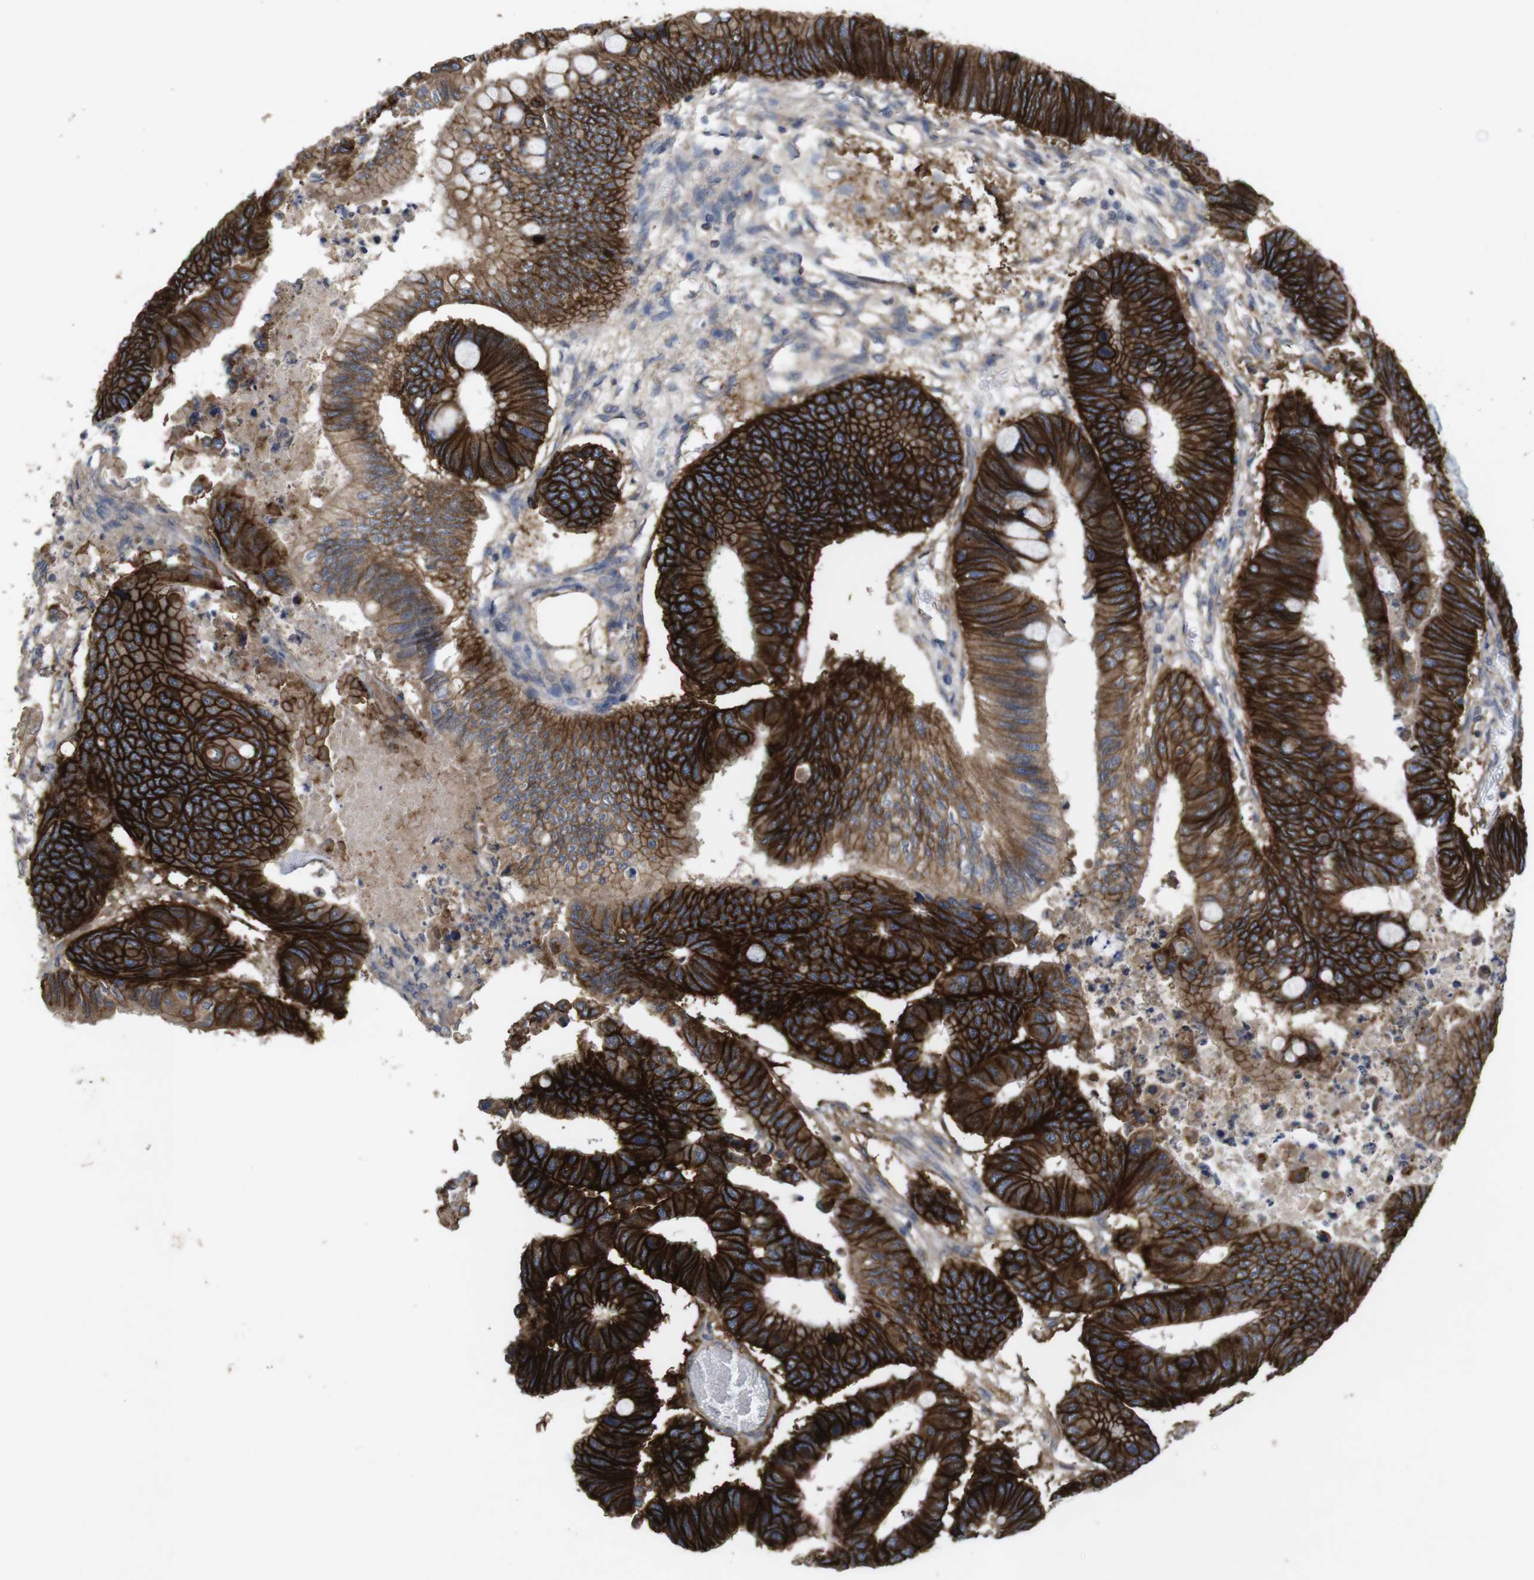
{"staining": {"intensity": "strong", "quantity": ">75%", "location": "cytoplasmic/membranous"}, "tissue": "colorectal cancer", "cell_type": "Tumor cells", "image_type": "cancer", "snomed": [{"axis": "morphology", "description": "Normal tissue, NOS"}, {"axis": "morphology", "description": "Adenocarcinoma, NOS"}, {"axis": "topography", "description": "Rectum"}, {"axis": "topography", "description": "Peripheral nerve tissue"}], "caption": "Strong cytoplasmic/membranous expression for a protein is present in approximately >75% of tumor cells of colorectal cancer (adenocarcinoma) using IHC.", "gene": "KCNS3", "patient": {"sex": "male", "age": 92}}